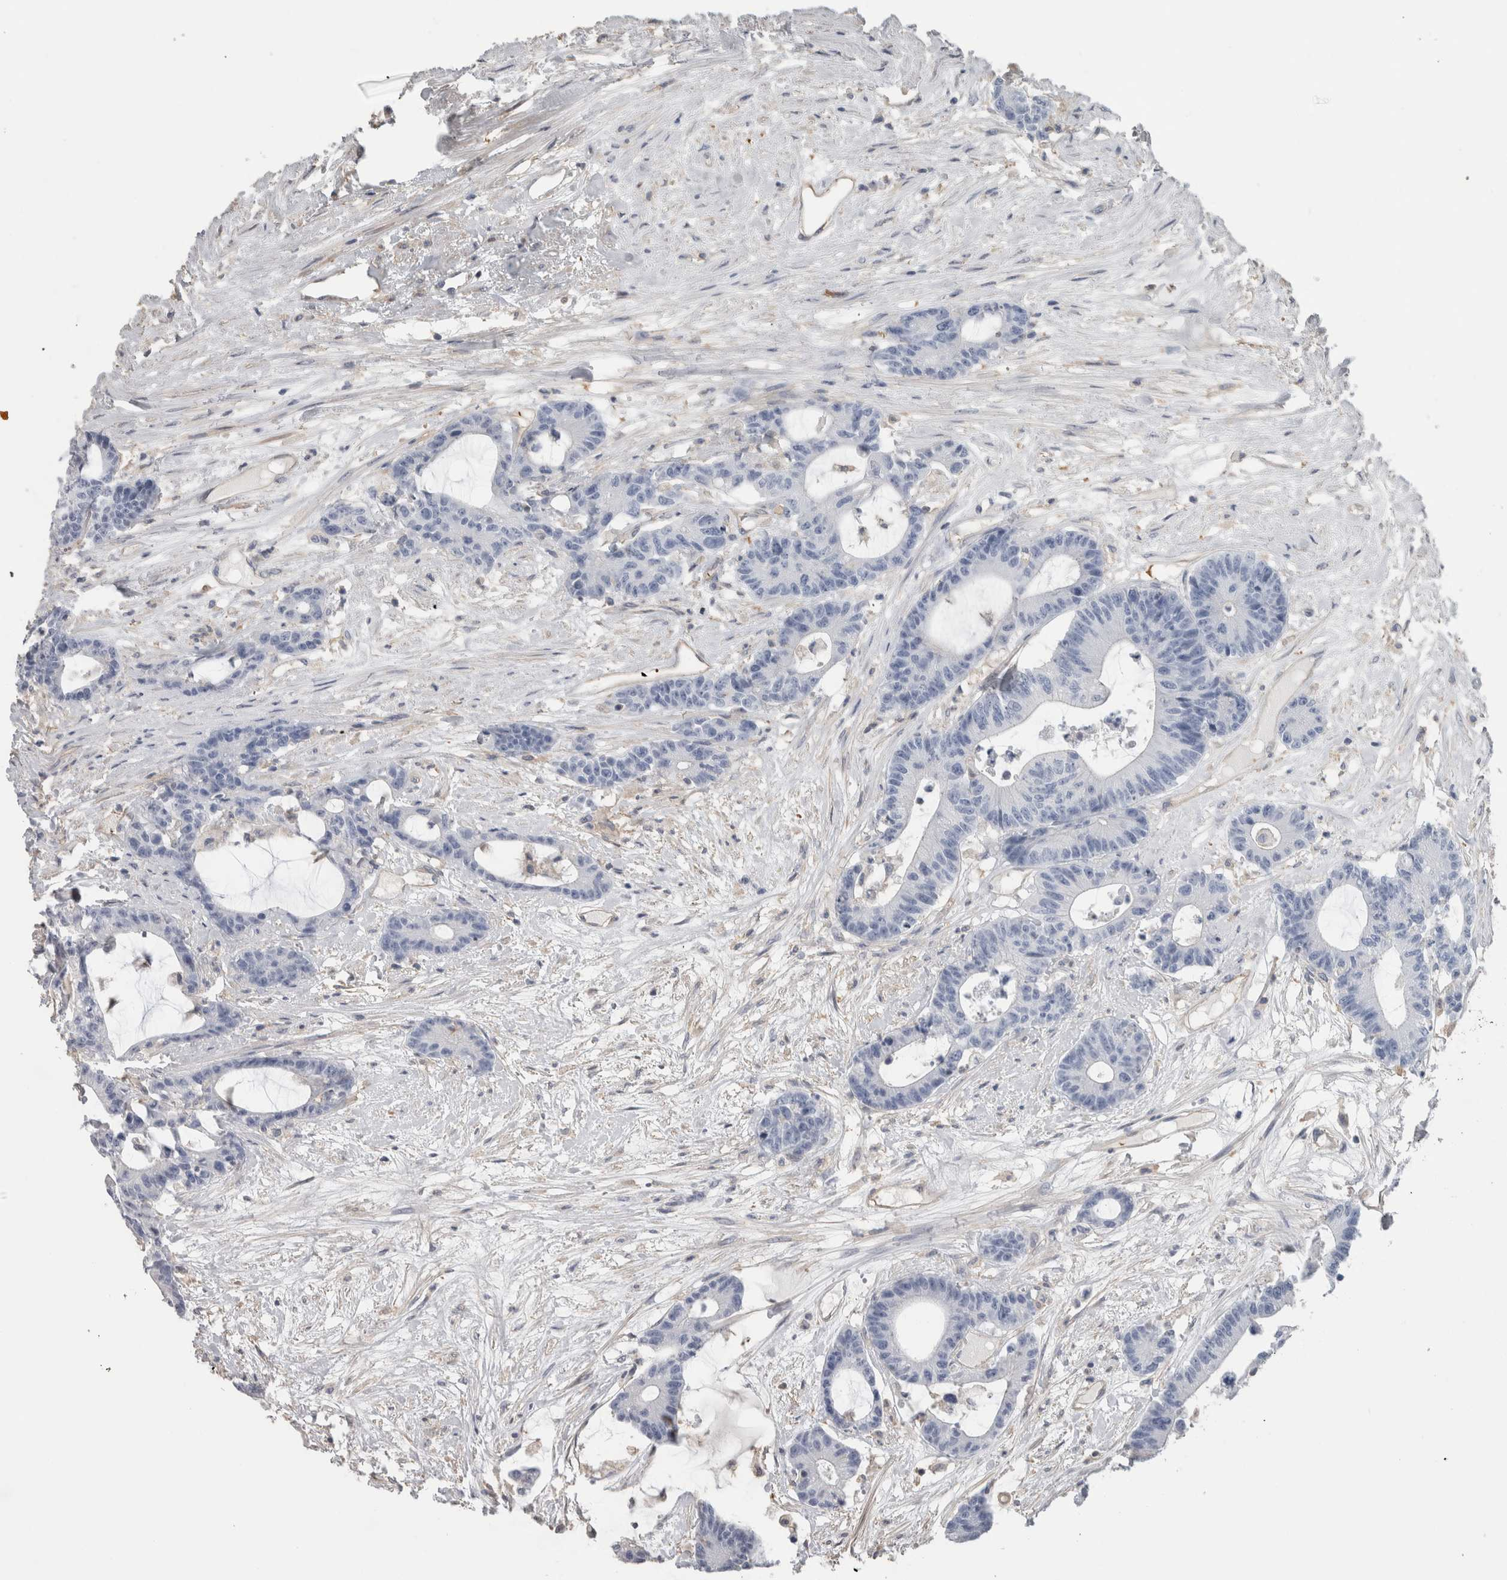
{"staining": {"intensity": "negative", "quantity": "none", "location": "none"}, "tissue": "colorectal cancer", "cell_type": "Tumor cells", "image_type": "cancer", "snomed": [{"axis": "morphology", "description": "Adenocarcinoma, NOS"}, {"axis": "topography", "description": "Colon"}], "caption": "Protein analysis of colorectal cancer reveals no significant expression in tumor cells. The staining is performed using DAB brown chromogen with nuclei counter-stained in using hematoxylin.", "gene": "SCRN1", "patient": {"sex": "female", "age": 84}}